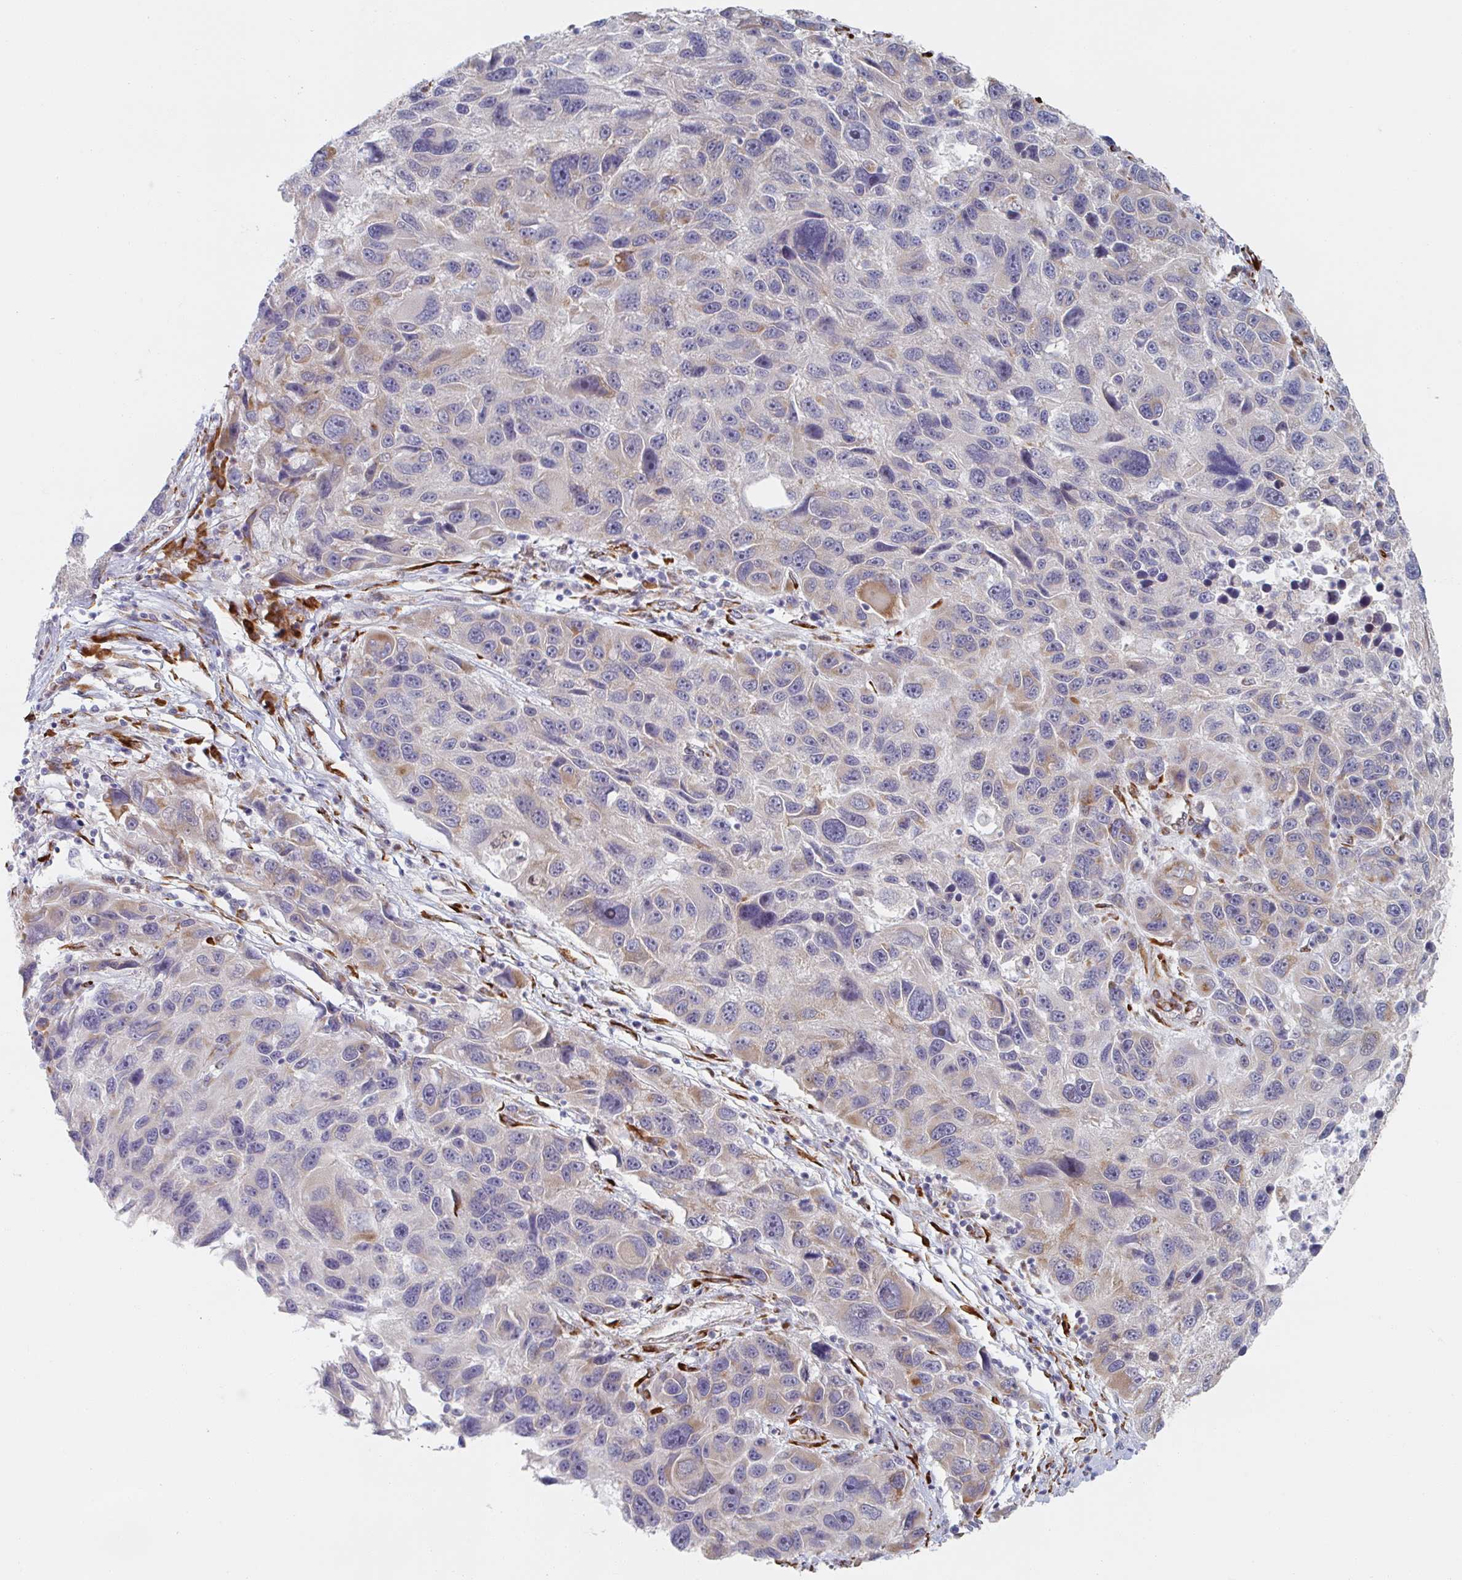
{"staining": {"intensity": "moderate", "quantity": "<25%", "location": "cytoplasmic/membranous"}, "tissue": "melanoma", "cell_type": "Tumor cells", "image_type": "cancer", "snomed": [{"axis": "morphology", "description": "Malignant melanoma, NOS"}, {"axis": "topography", "description": "Skin"}], "caption": "About <25% of tumor cells in malignant melanoma show moderate cytoplasmic/membranous protein expression as visualized by brown immunohistochemical staining.", "gene": "TRAPPC10", "patient": {"sex": "male", "age": 53}}